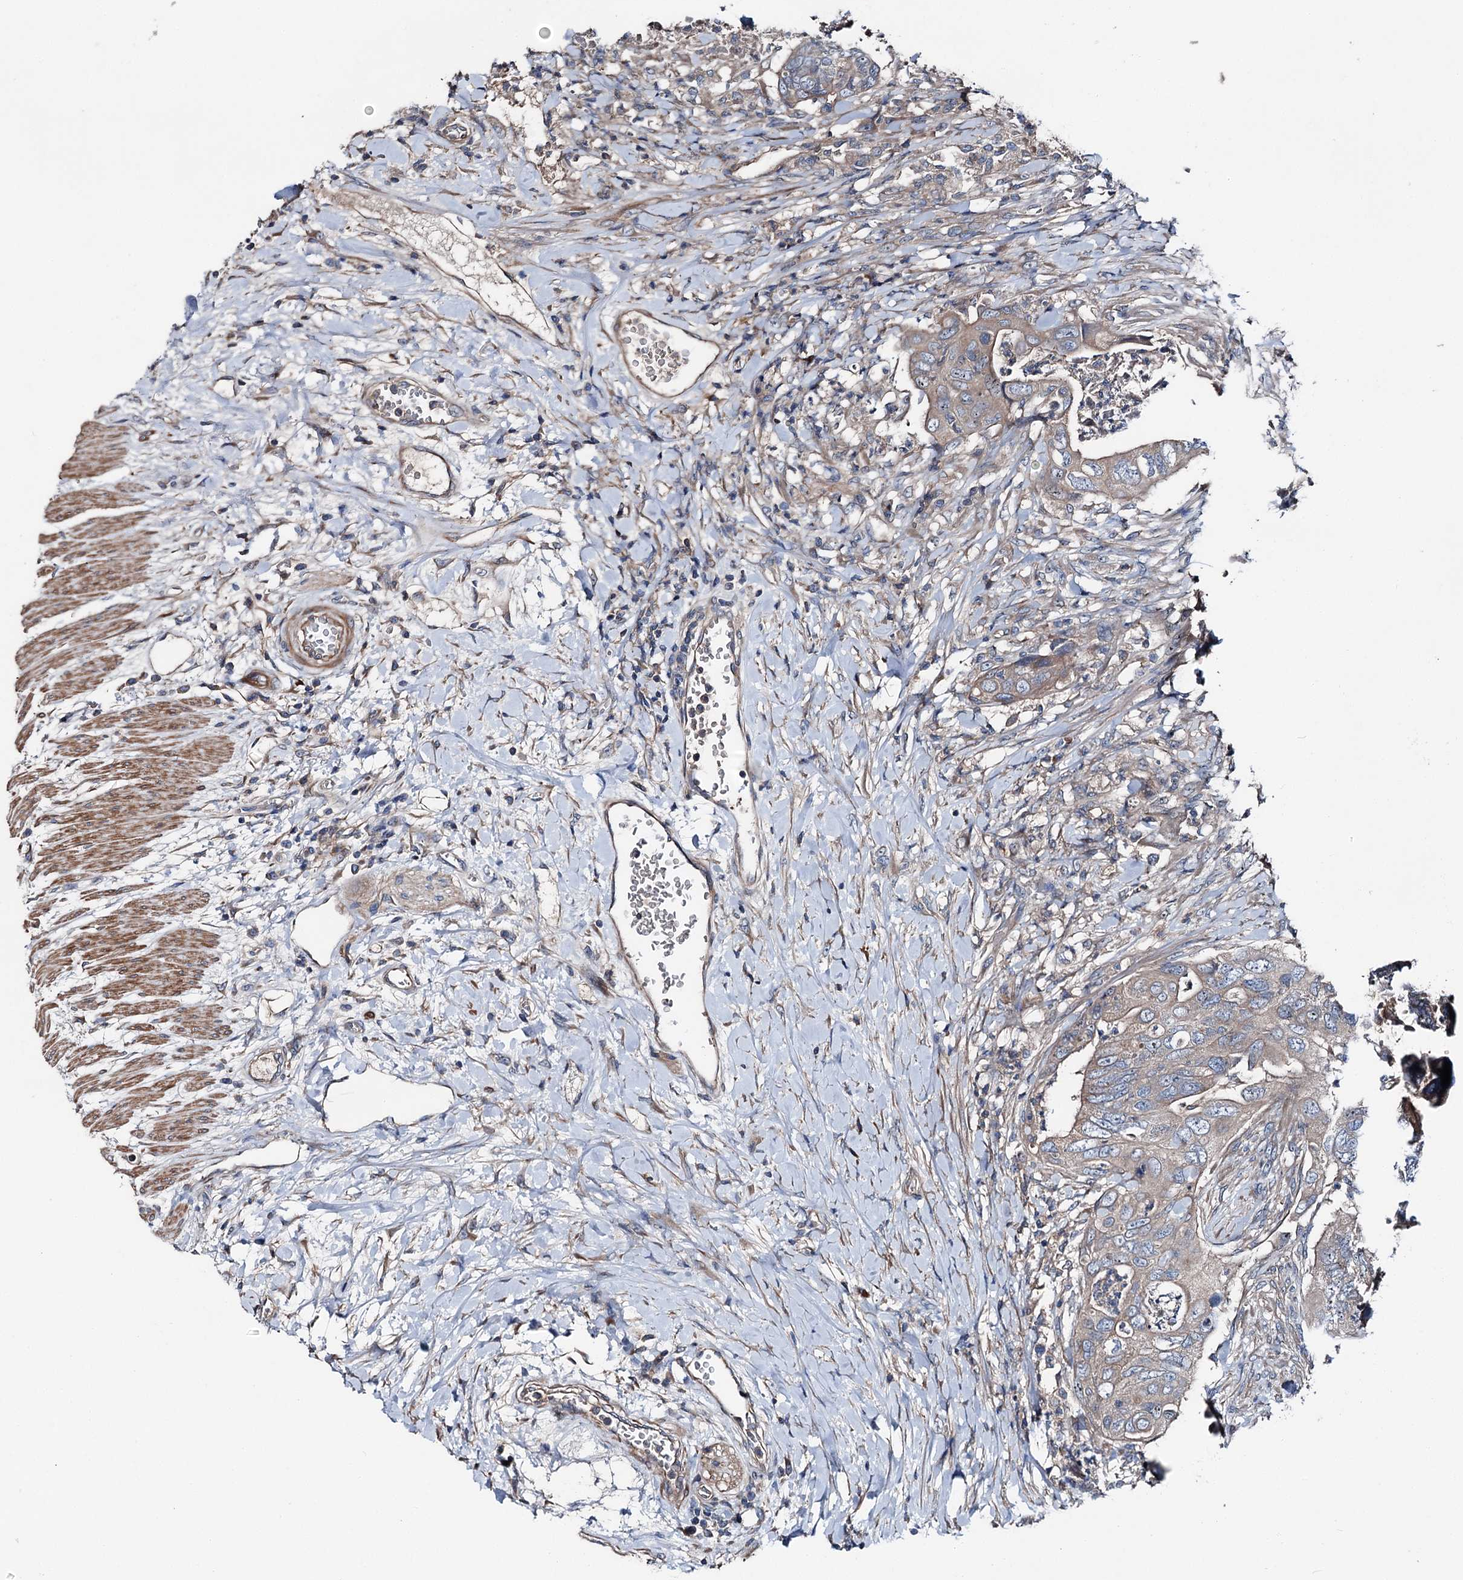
{"staining": {"intensity": "weak", "quantity": "25%-75%", "location": "cytoplasmic/membranous"}, "tissue": "colorectal cancer", "cell_type": "Tumor cells", "image_type": "cancer", "snomed": [{"axis": "morphology", "description": "Adenocarcinoma, NOS"}, {"axis": "topography", "description": "Rectum"}], "caption": "Weak cytoplasmic/membranous protein expression is present in approximately 25%-75% of tumor cells in colorectal cancer. The staining is performed using DAB (3,3'-diaminobenzidine) brown chromogen to label protein expression. The nuclei are counter-stained blue using hematoxylin.", "gene": "SLC22A25", "patient": {"sex": "male", "age": 63}}